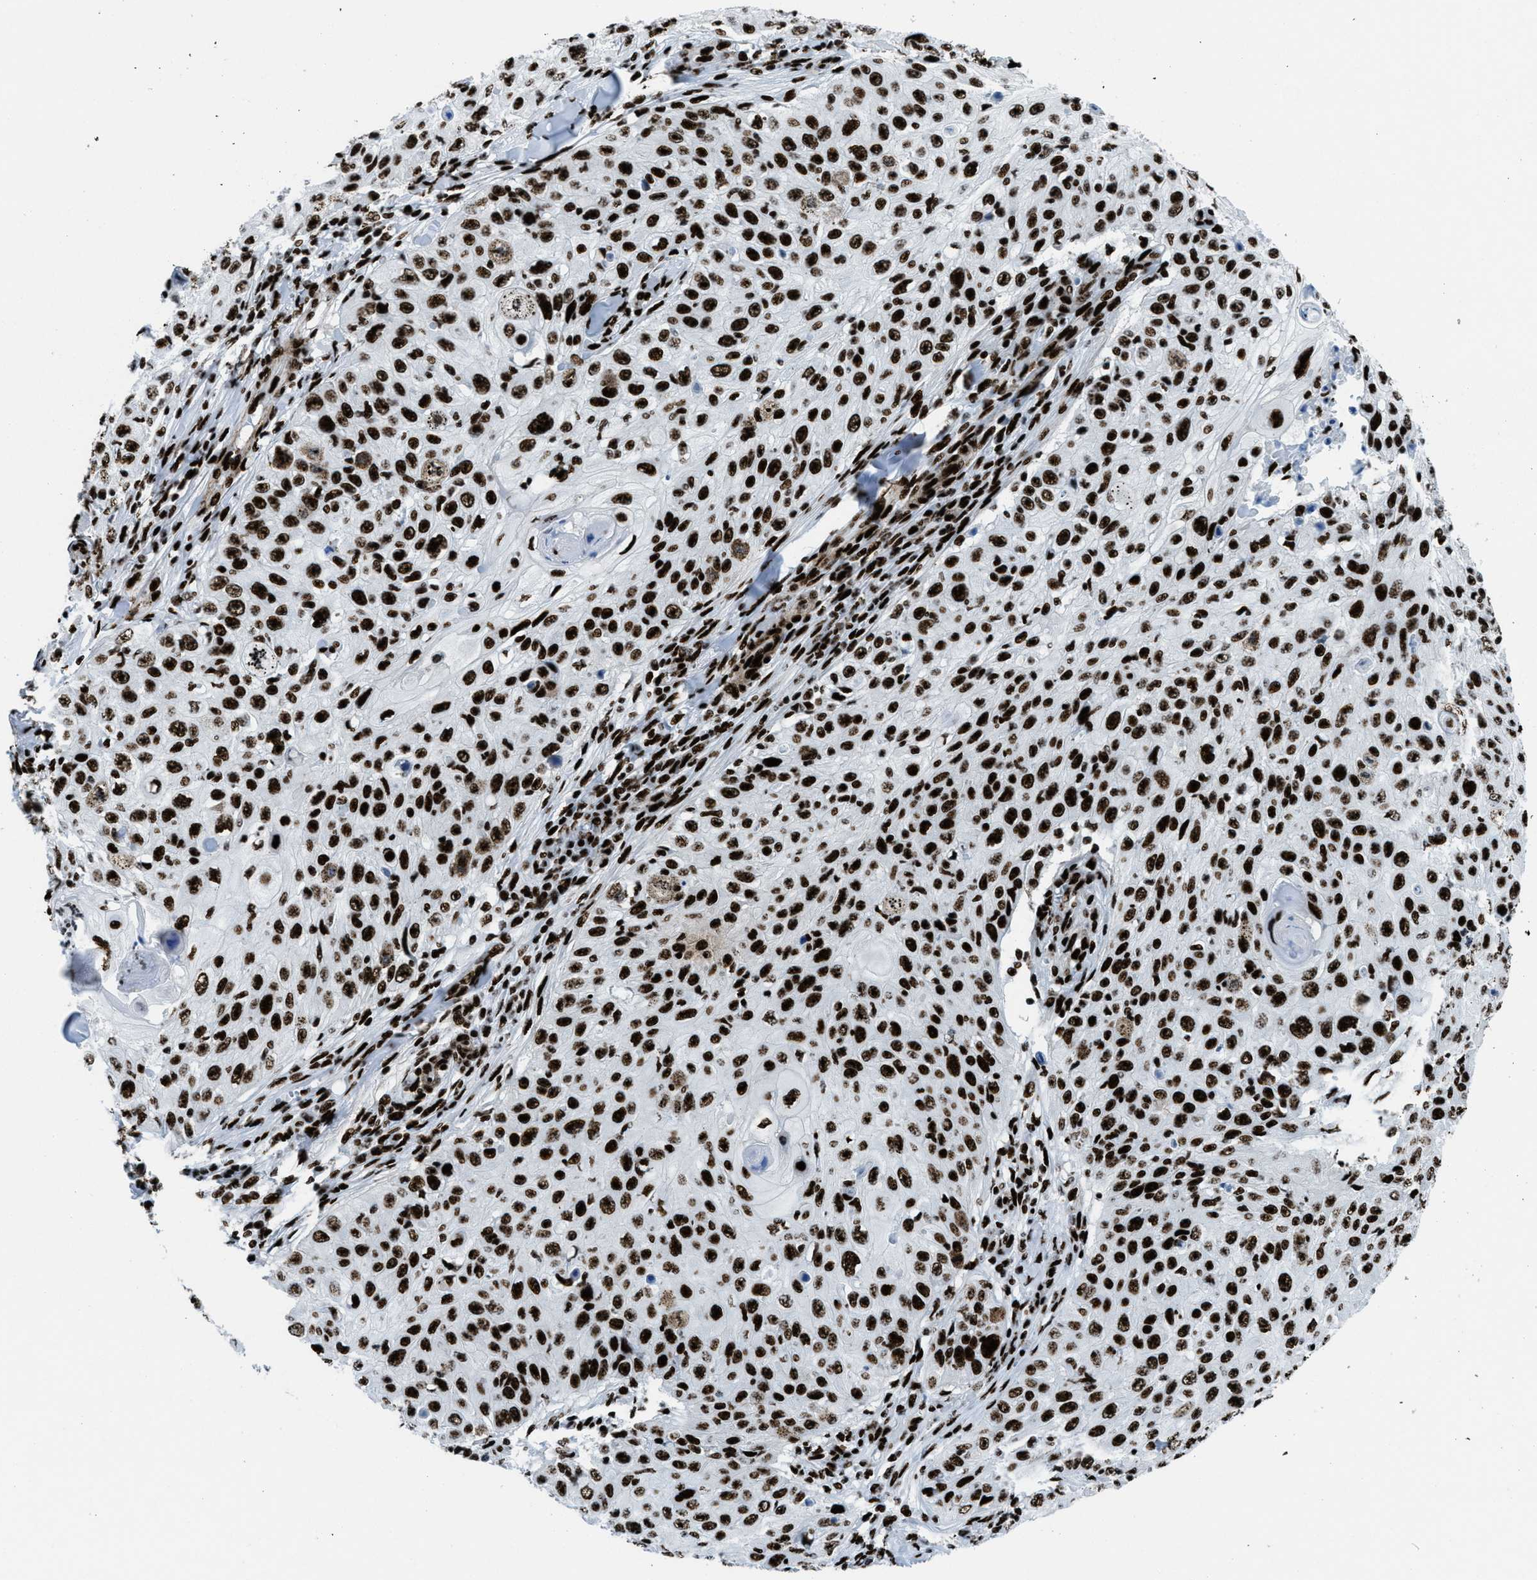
{"staining": {"intensity": "strong", "quantity": ">75%", "location": "nuclear"}, "tissue": "skin cancer", "cell_type": "Tumor cells", "image_type": "cancer", "snomed": [{"axis": "morphology", "description": "Squamous cell carcinoma, NOS"}, {"axis": "topography", "description": "Skin"}], "caption": "Immunohistochemical staining of human skin squamous cell carcinoma shows strong nuclear protein expression in approximately >75% of tumor cells.", "gene": "NONO", "patient": {"sex": "male", "age": 86}}